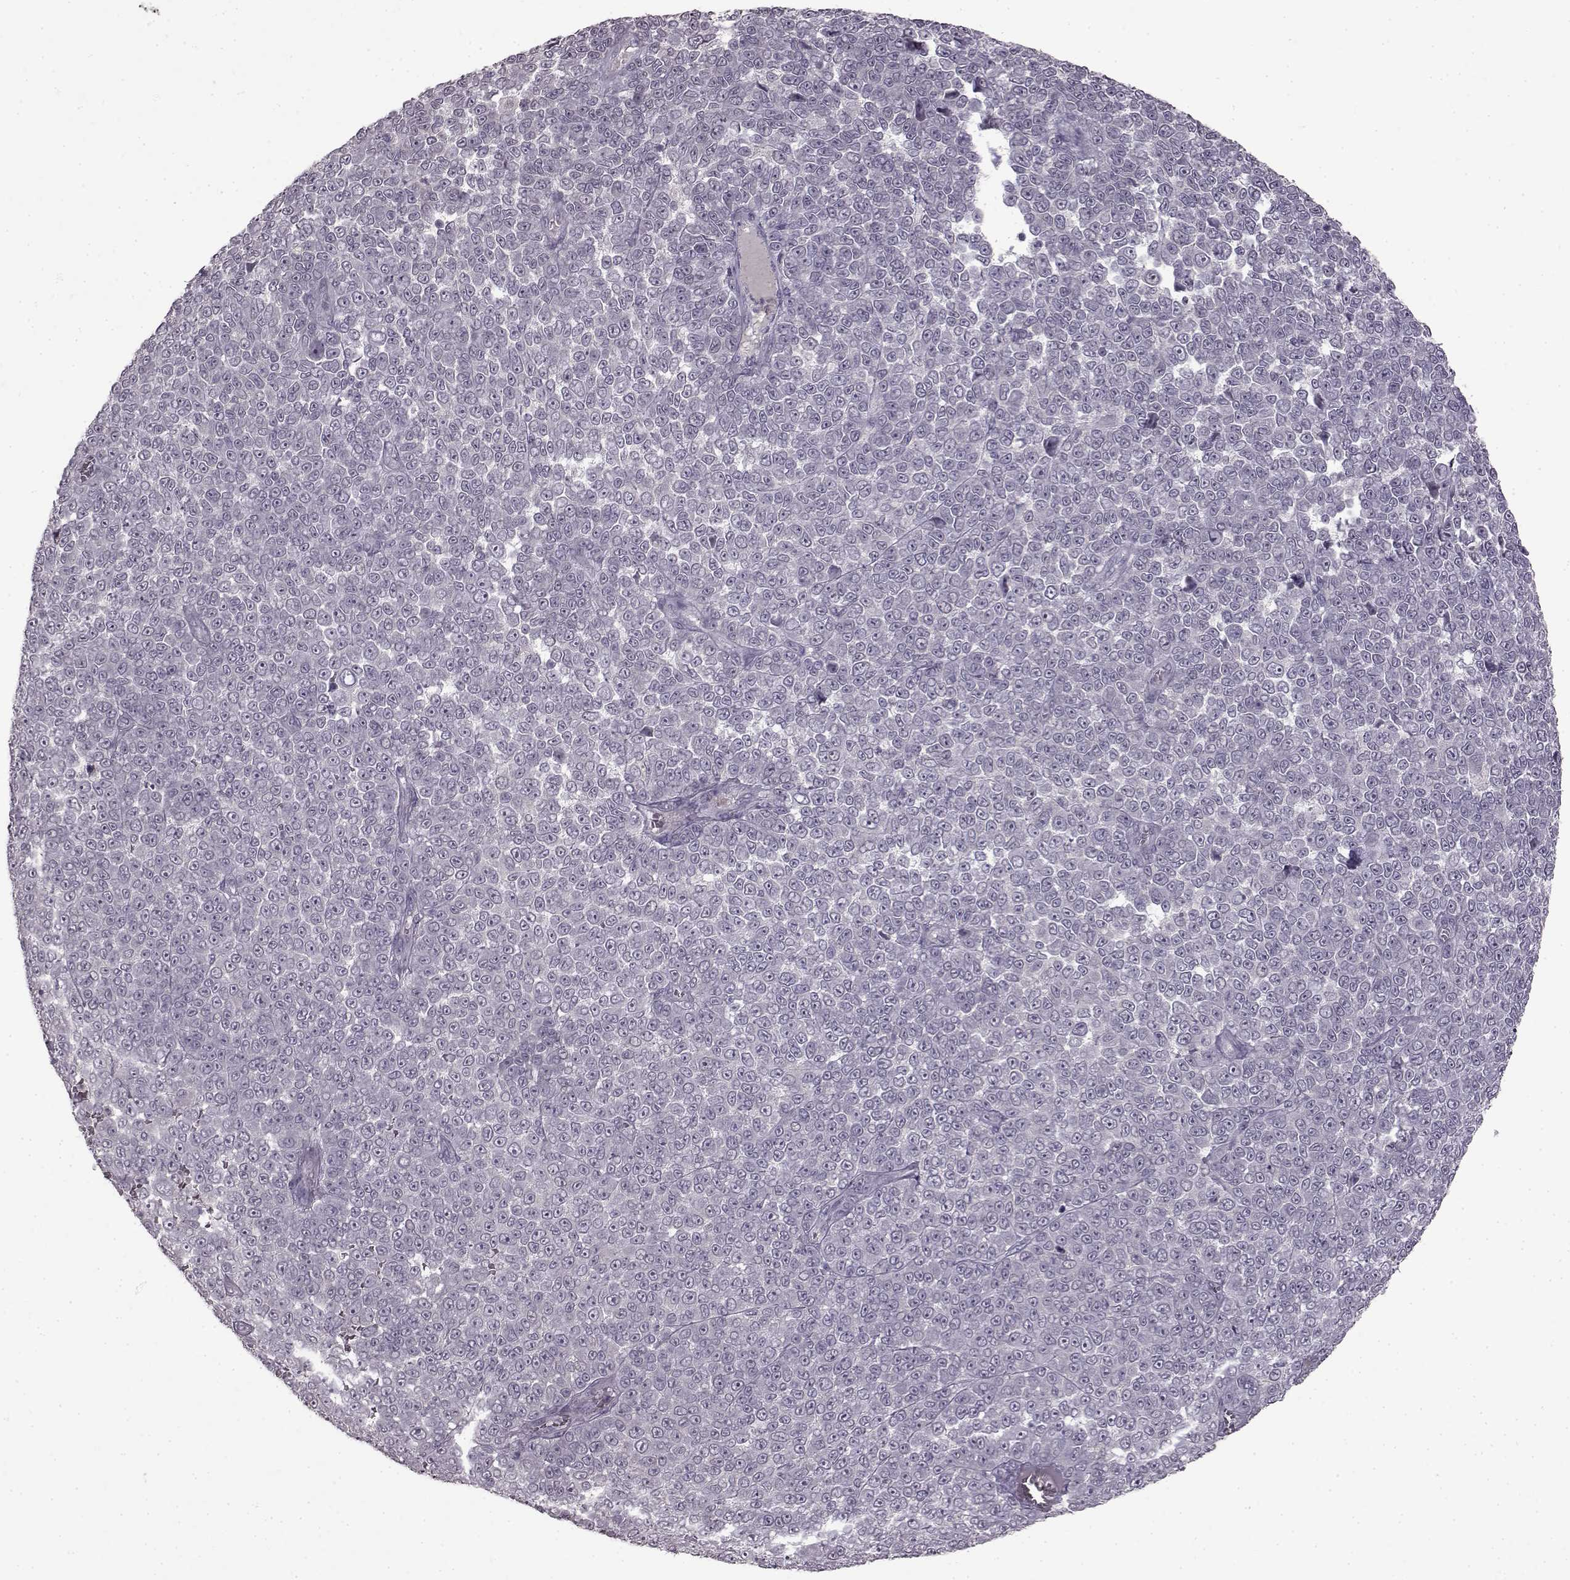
{"staining": {"intensity": "negative", "quantity": "none", "location": "none"}, "tissue": "melanoma", "cell_type": "Tumor cells", "image_type": "cancer", "snomed": [{"axis": "morphology", "description": "Malignant melanoma, NOS"}, {"axis": "topography", "description": "Skin"}], "caption": "An immunohistochemistry histopathology image of melanoma is shown. There is no staining in tumor cells of melanoma.", "gene": "LHB", "patient": {"sex": "female", "age": 95}}